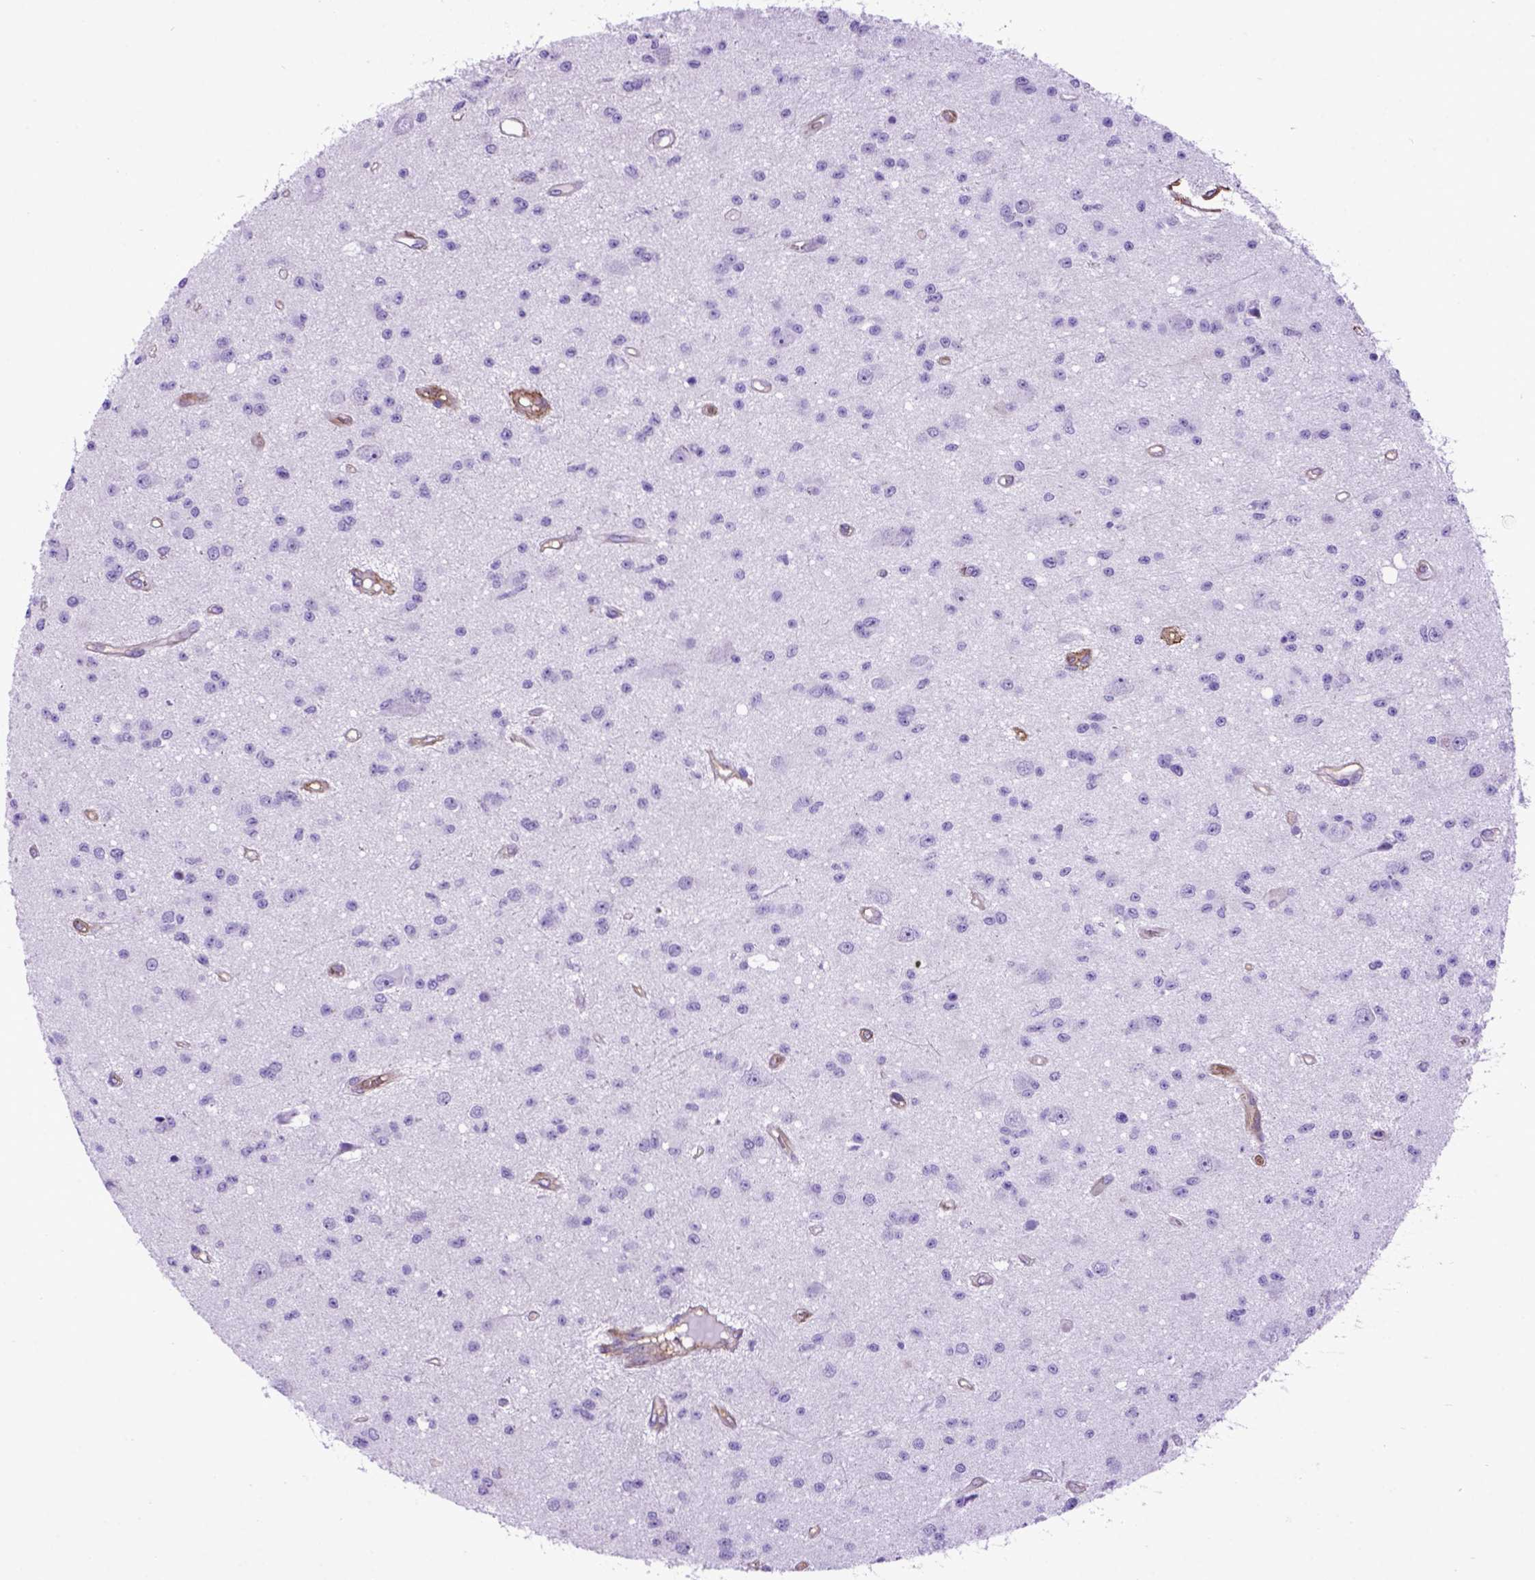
{"staining": {"intensity": "negative", "quantity": "none", "location": "none"}, "tissue": "glioma", "cell_type": "Tumor cells", "image_type": "cancer", "snomed": [{"axis": "morphology", "description": "Glioma, malignant, Low grade"}, {"axis": "topography", "description": "Brain"}], "caption": "Tumor cells show no significant protein expression in glioma. The staining is performed using DAB brown chromogen with nuclei counter-stained in using hematoxylin.", "gene": "ENG", "patient": {"sex": "female", "age": 45}}